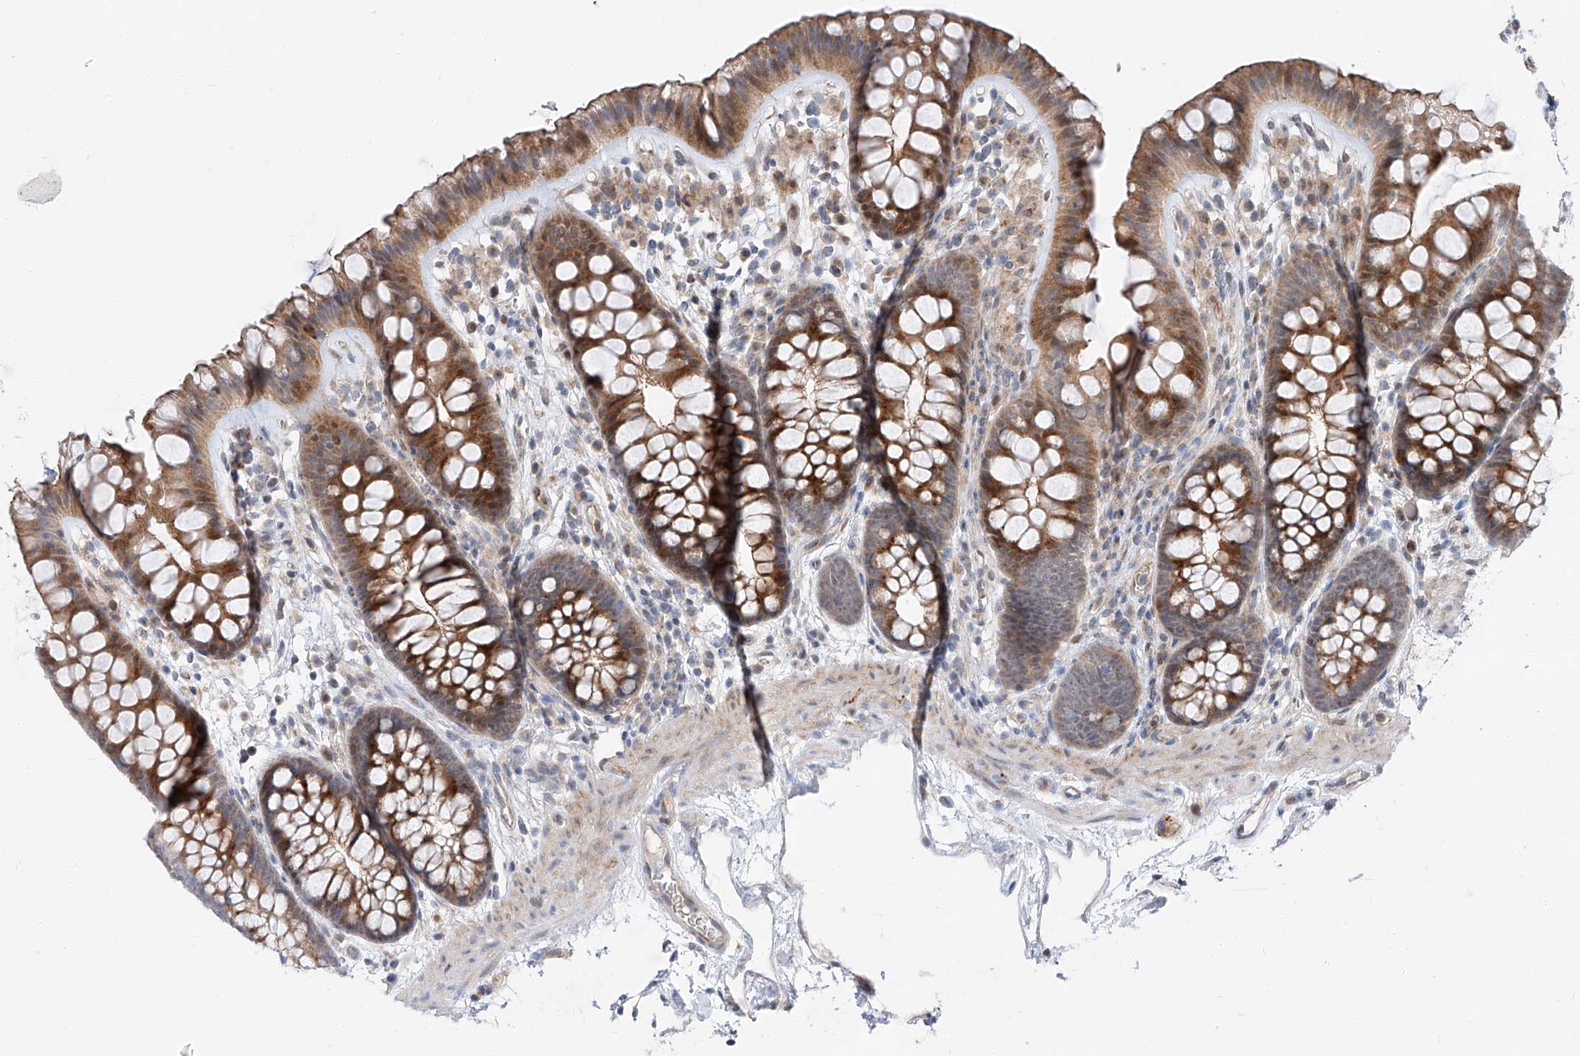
{"staining": {"intensity": "moderate", "quantity": ">75%", "location": "cytoplasmic/membranous"}, "tissue": "colon", "cell_type": "Endothelial cells", "image_type": "normal", "snomed": [{"axis": "morphology", "description": "Normal tissue, NOS"}, {"axis": "topography", "description": "Colon"}], "caption": "Colon stained for a protein exhibits moderate cytoplasmic/membranous positivity in endothelial cells. The staining is performed using DAB (3,3'-diaminobenzidine) brown chromogen to label protein expression. The nuclei are counter-stained blue using hematoxylin.", "gene": "CLDND1", "patient": {"sex": "female", "age": 62}}